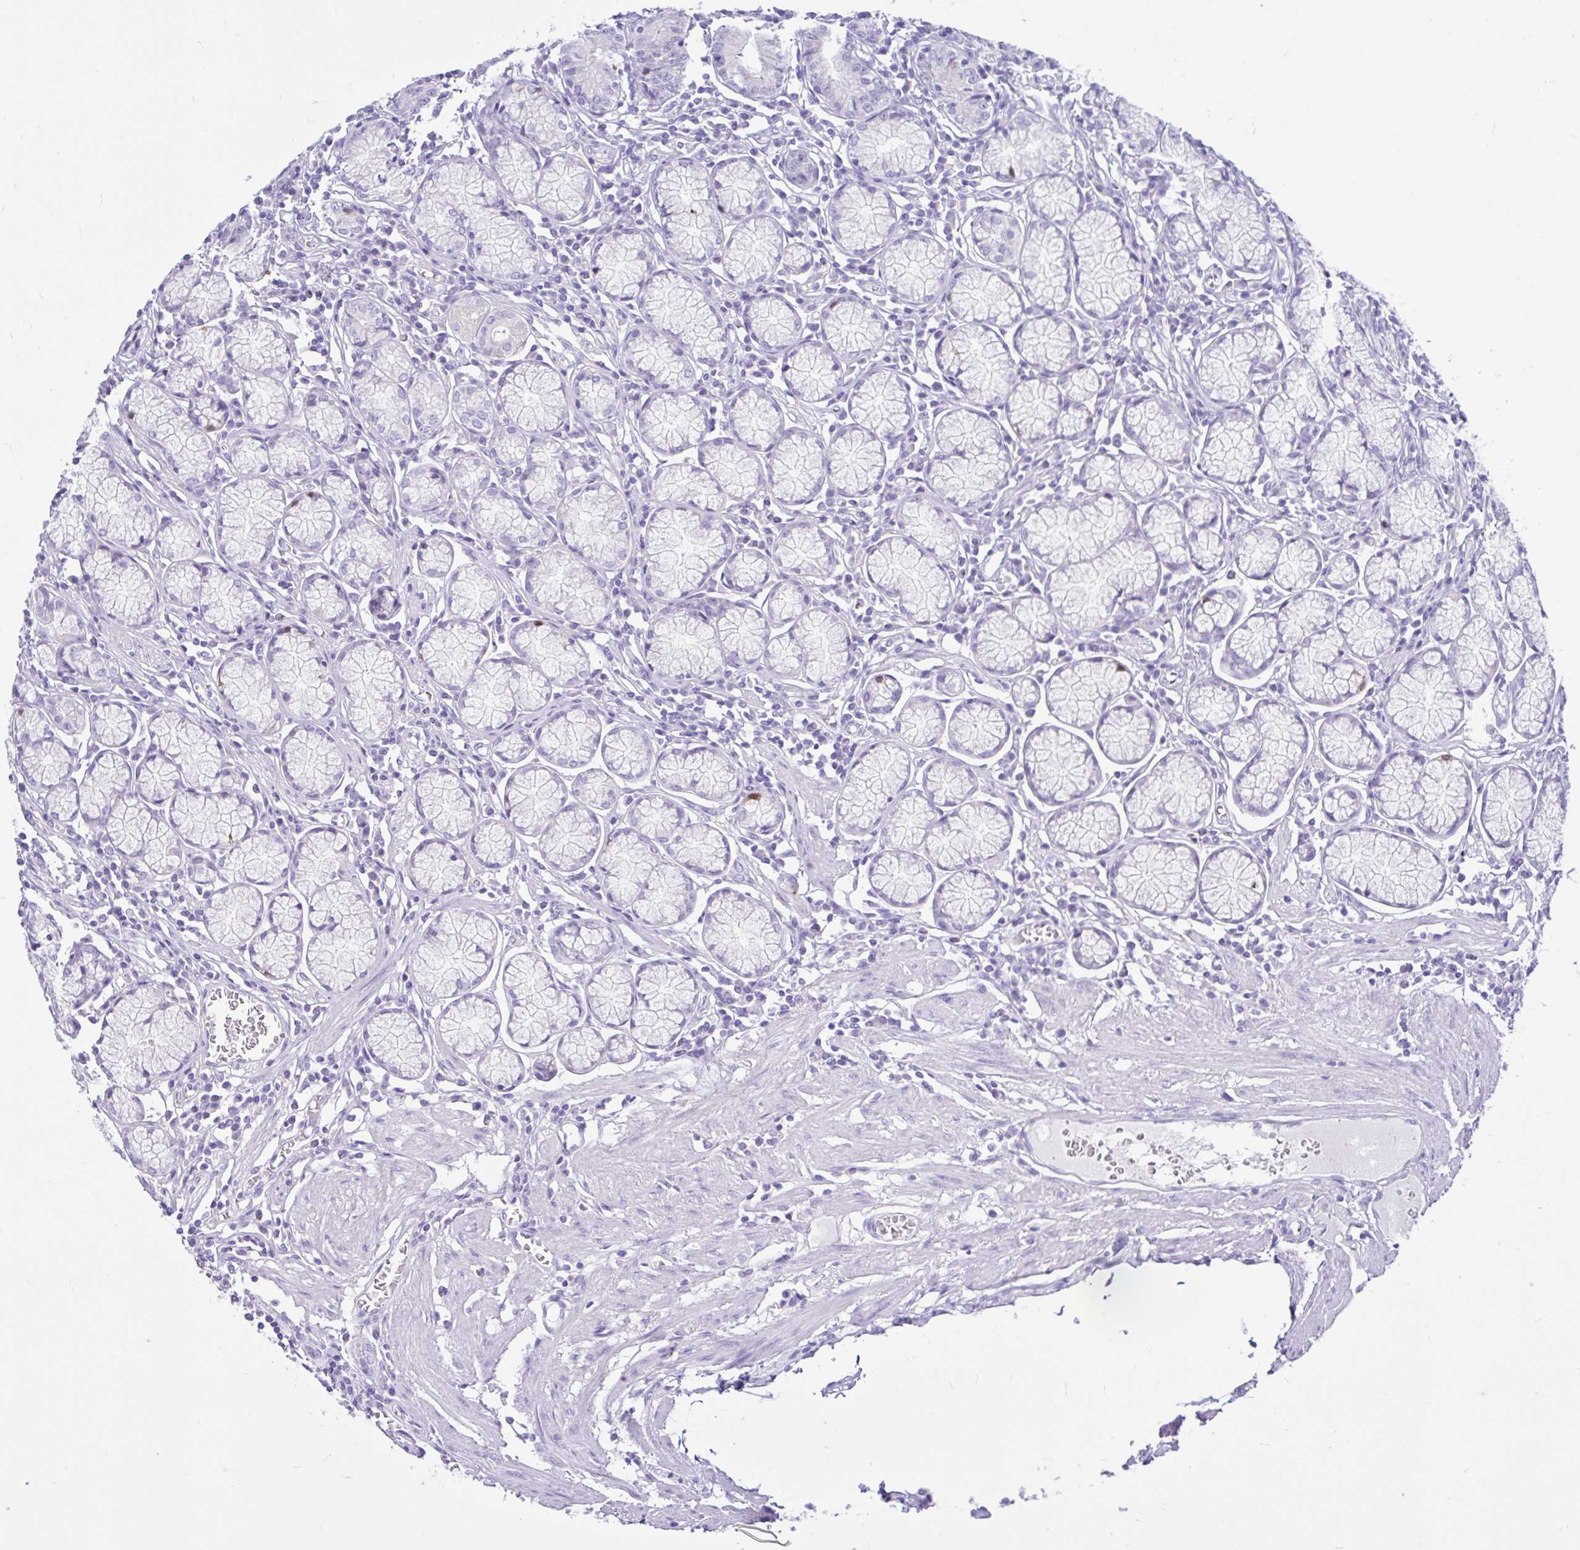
{"staining": {"intensity": "moderate", "quantity": "<25%", "location": "nuclear"}, "tissue": "stomach", "cell_type": "Glandular cells", "image_type": "normal", "snomed": [{"axis": "morphology", "description": "Normal tissue, NOS"}, {"axis": "topography", "description": "Stomach"}], "caption": "Protein staining by immunohistochemistry exhibits moderate nuclear staining in approximately <25% of glandular cells in benign stomach. Nuclei are stained in blue.", "gene": "CYP19A1", "patient": {"sex": "male", "age": 55}}